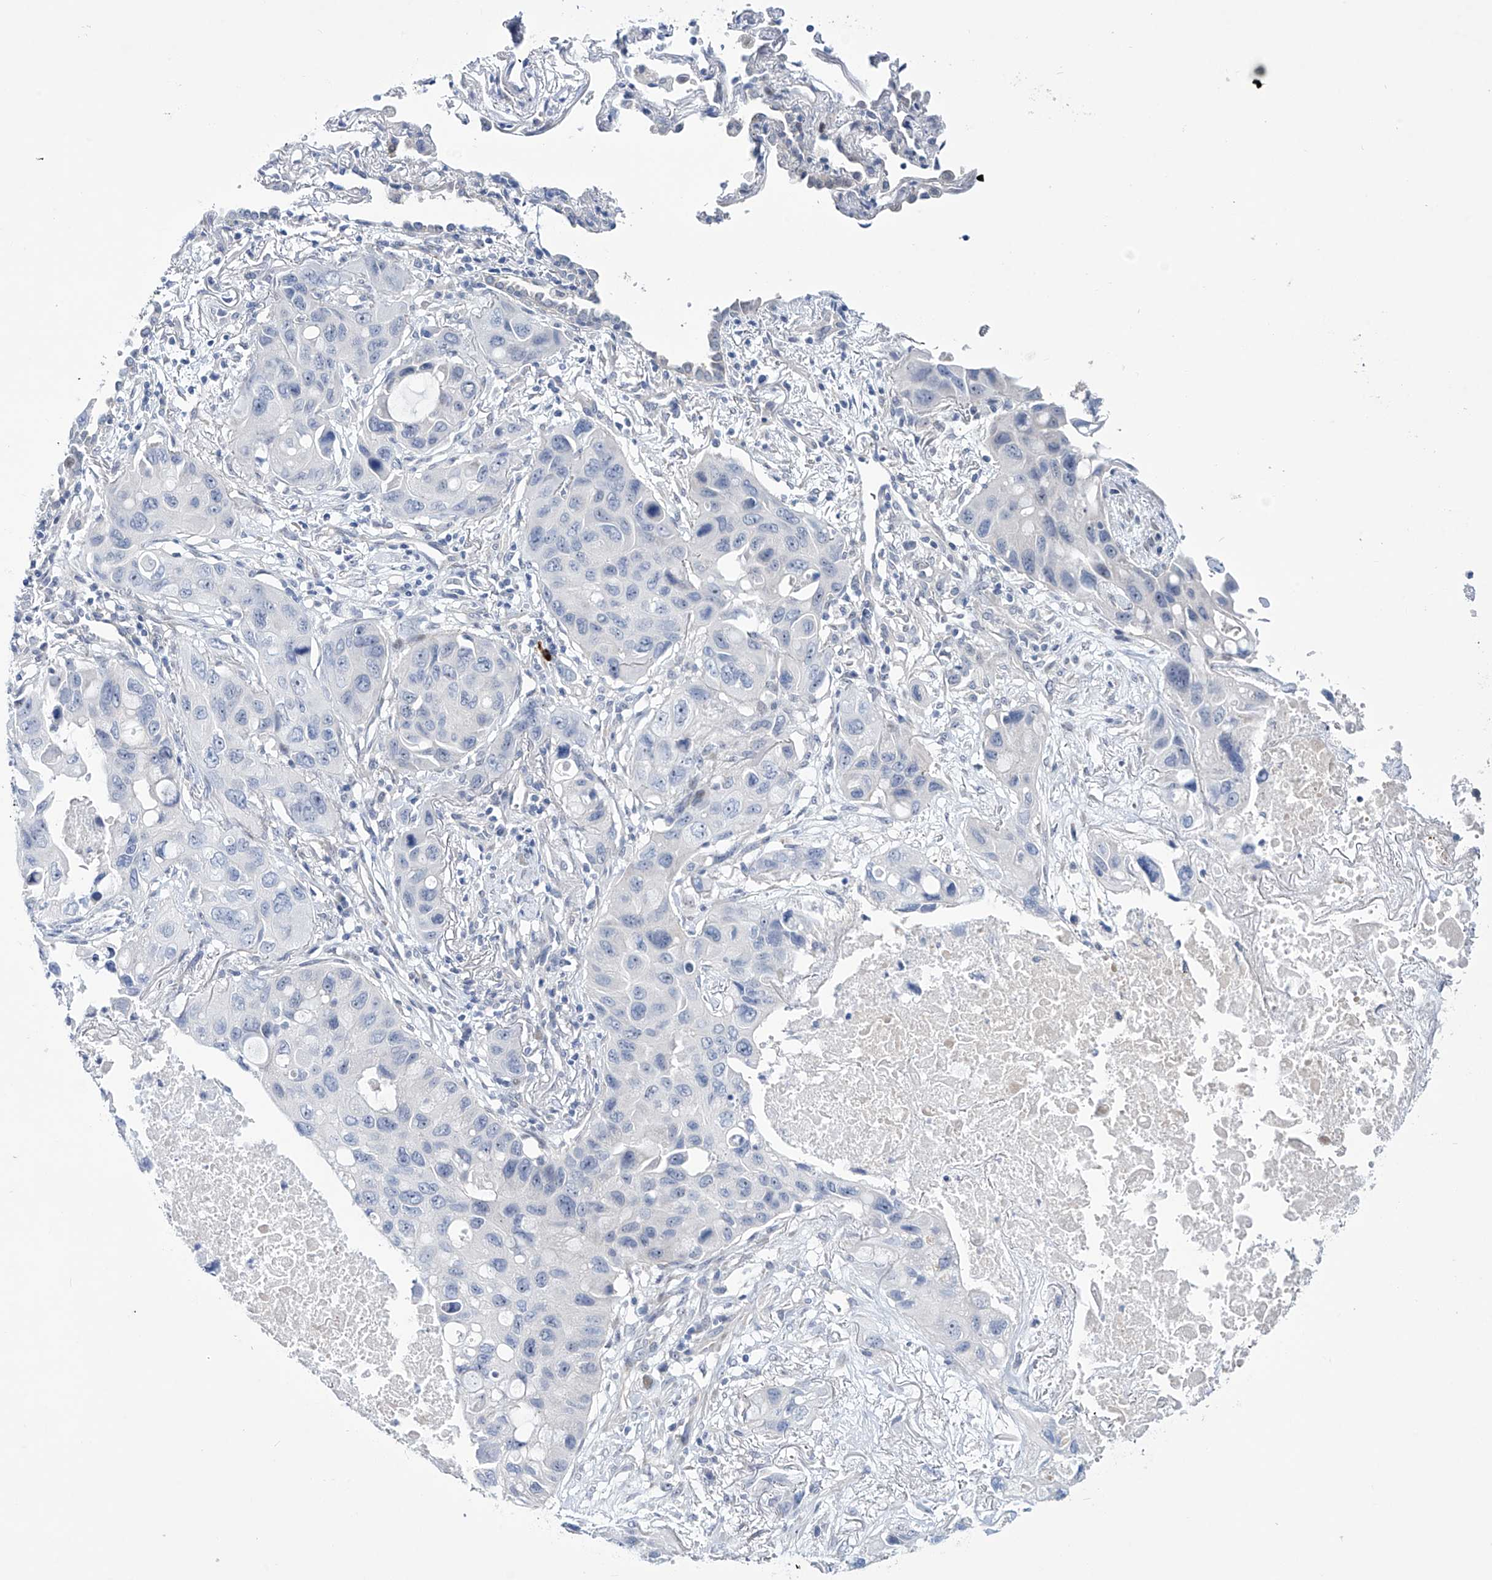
{"staining": {"intensity": "negative", "quantity": "none", "location": "none"}, "tissue": "lung cancer", "cell_type": "Tumor cells", "image_type": "cancer", "snomed": [{"axis": "morphology", "description": "Squamous cell carcinoma, NOS"}, {"axis": "topography", "description": "Lung"}], "caption": "Lung squamous cell carcinoma was stained to show a protein in brown. There is no significant positivity in tumor cells.", "gene": "TRIM60", "patient": {"sex": "female", "age": 73}}